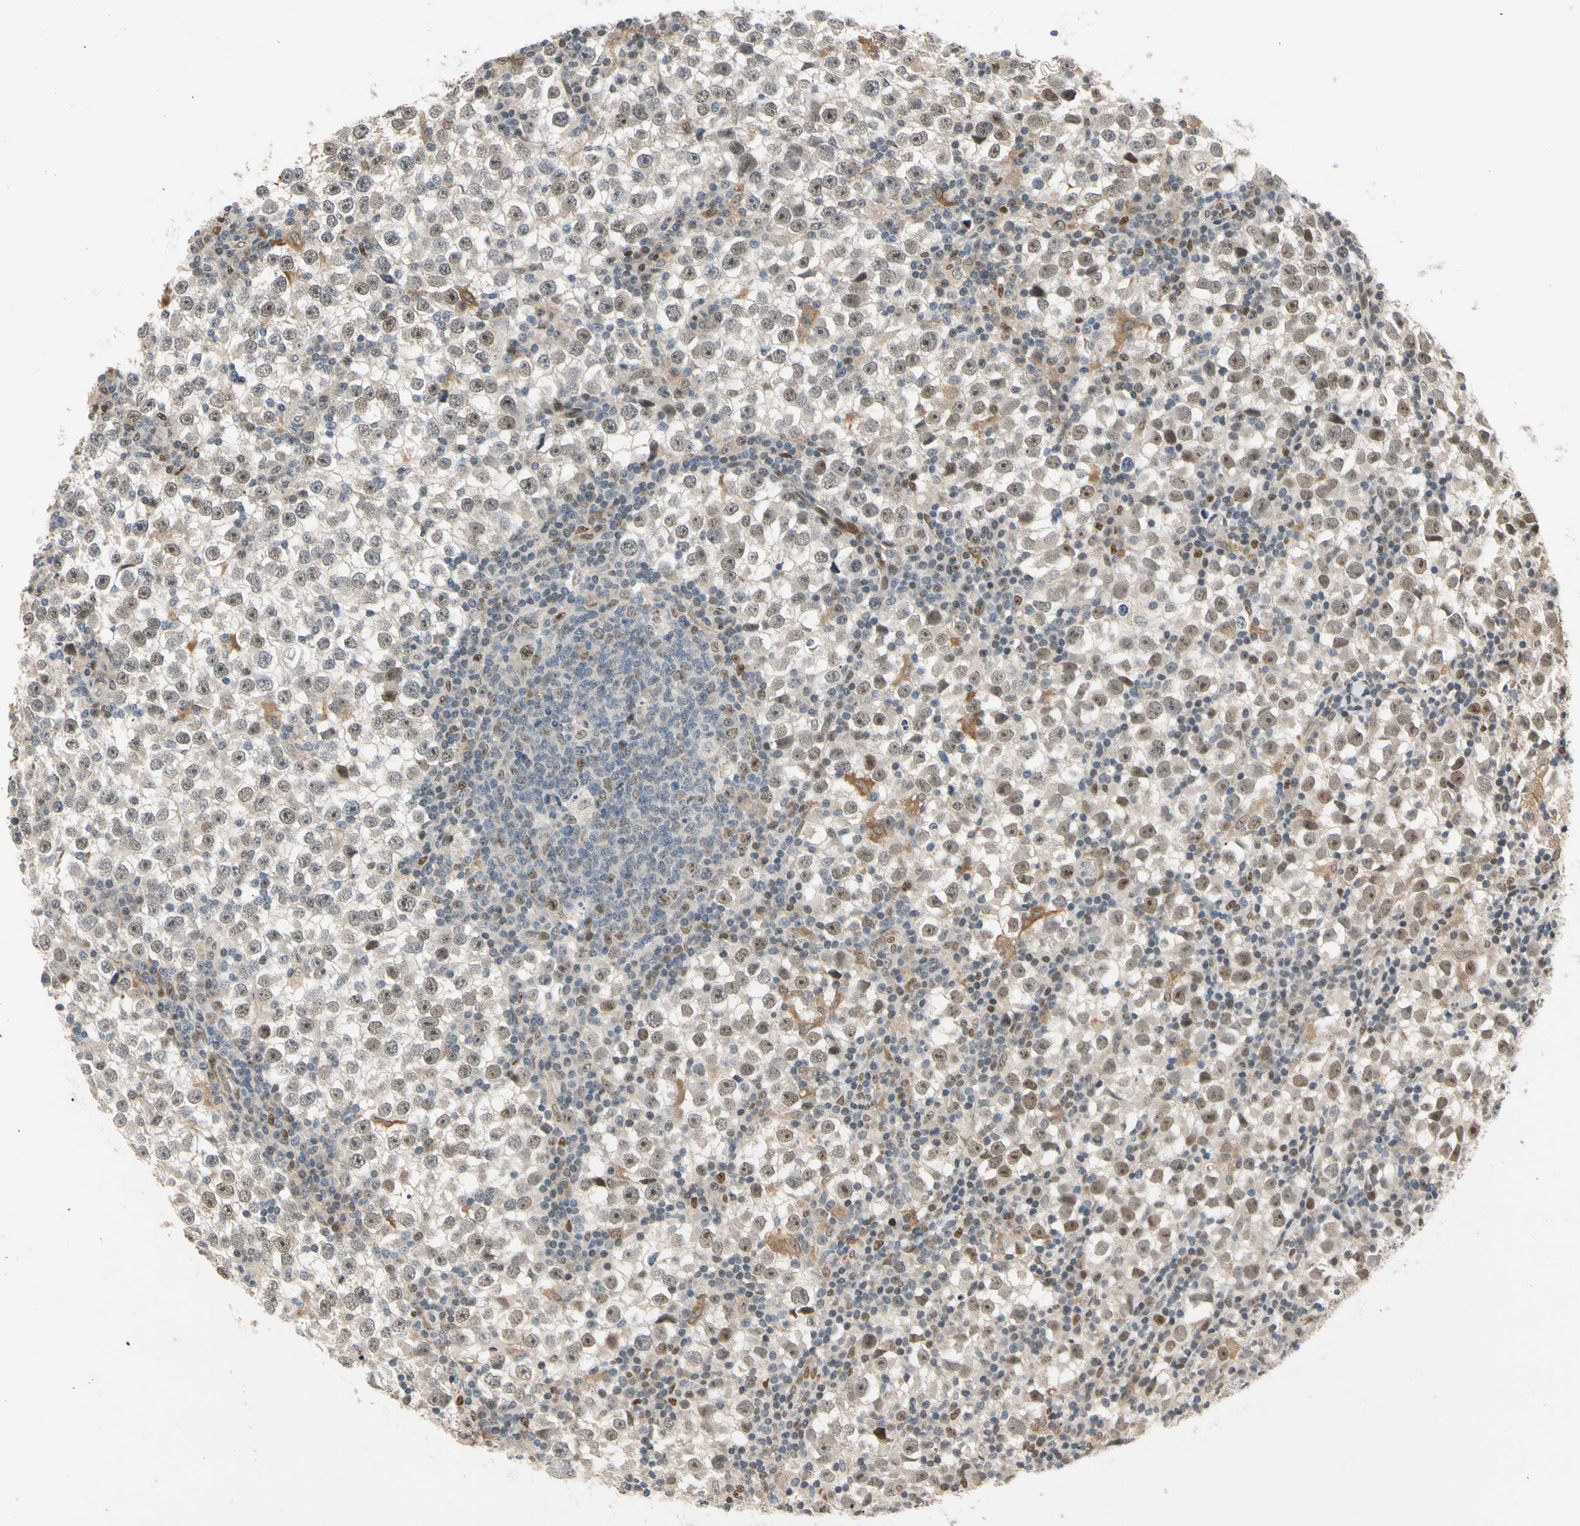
{"staining": {"intensity": "weak", "quantity": ">75%", "location": "cytoplasmic/membranous,nuclear"}, "tissue": "testis cancer", "cell_type": "Tumor cells", "image_type": "cancer", "snomed": [{"axis": "morphology", "description": "Seminoma, NOS"}, {"axis": "topography", "description": "Testis"}], "caption": "A high-resolution image shows immunohistochemistry (IHC) staining of testis seminoma, which exhibits weak cytoplasmic/membranous and nuclear staining in about >75% of tumor cells.", "gene": "RIOX2", "patient": {"sex": "male", "age": 65}}